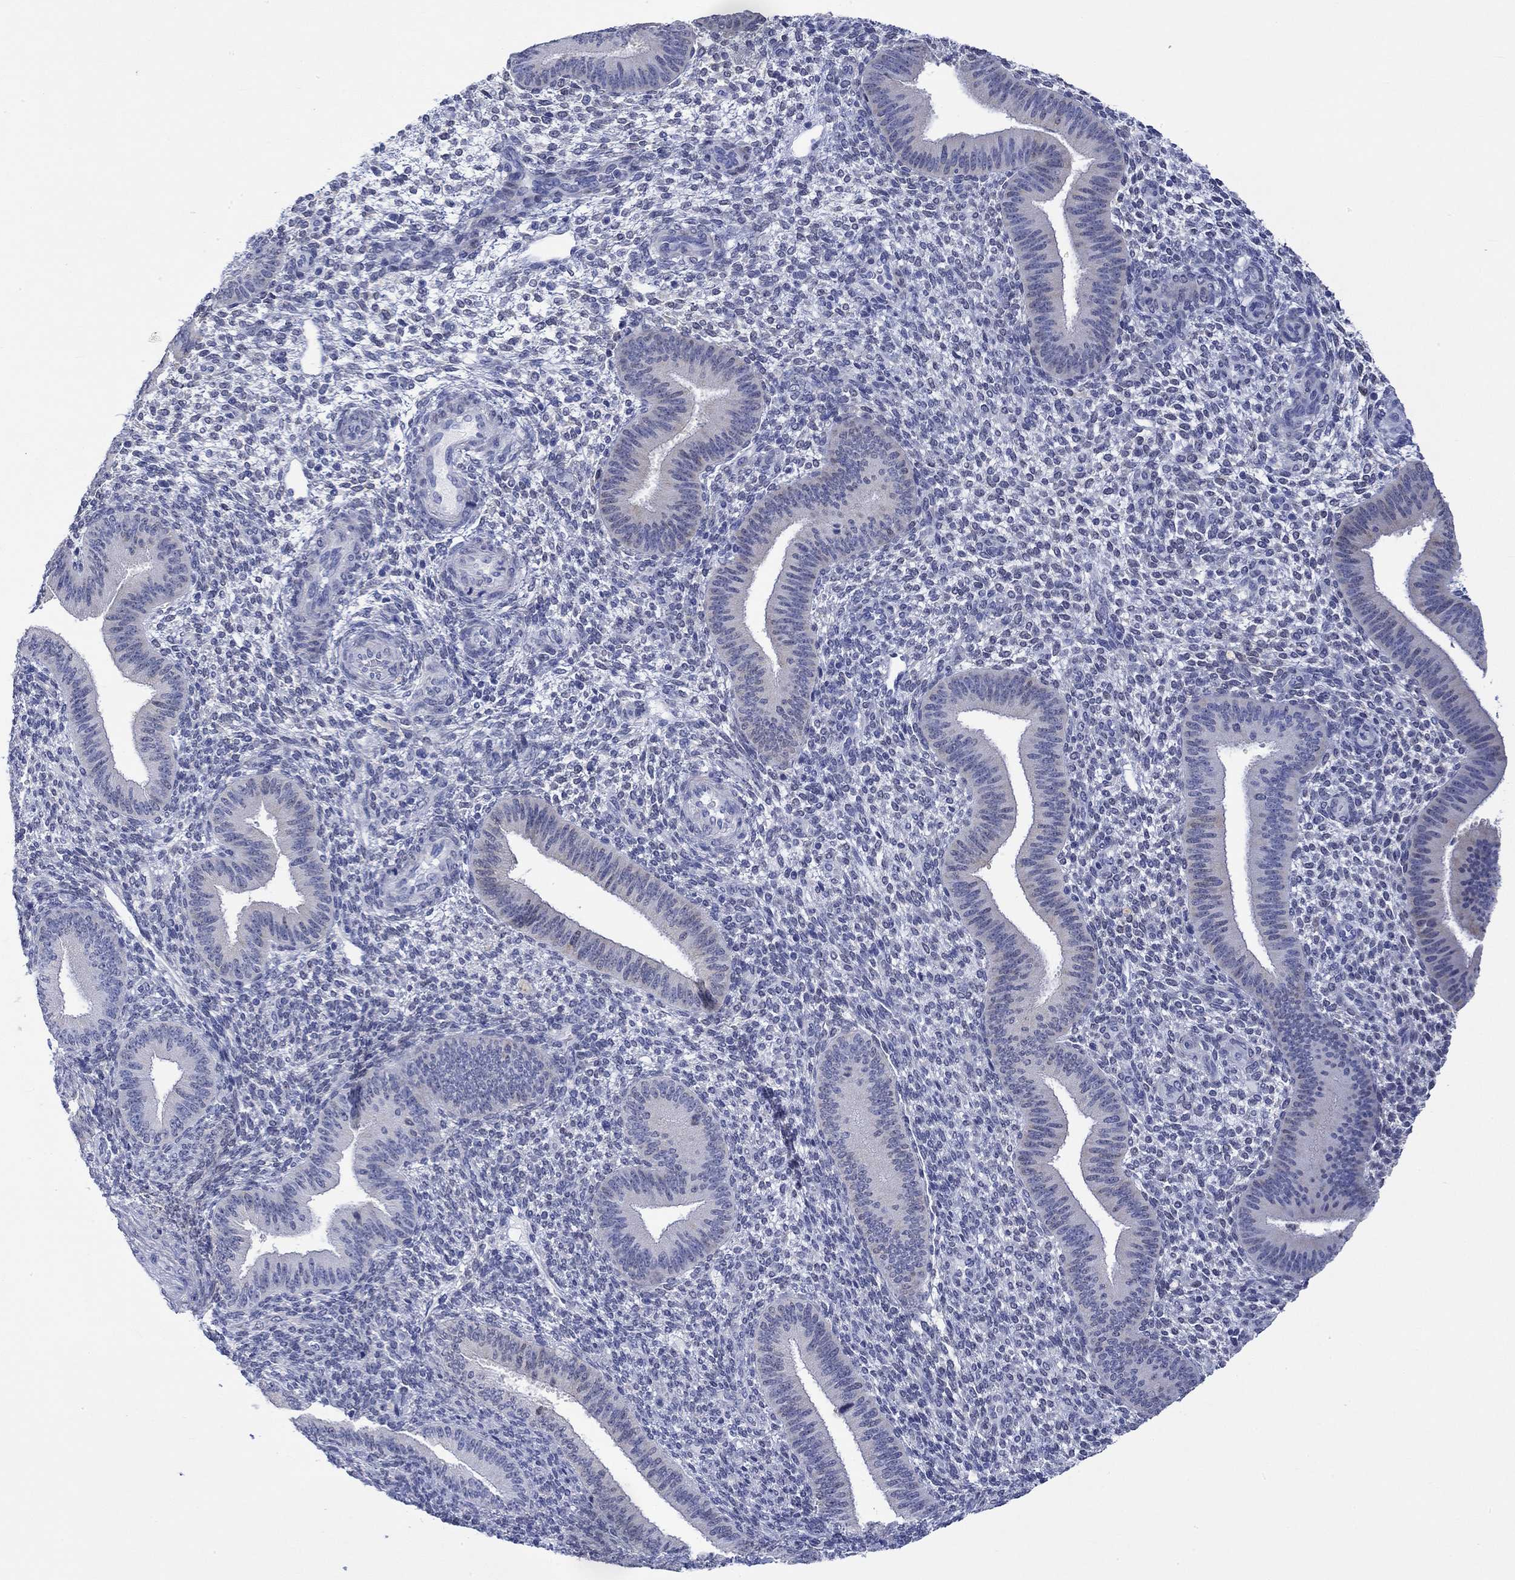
{"staining": {"intensity": "negative", "quantity": "none", "location": "none"}, "tissue": "endometrium", "cell_type": "Cells in endometrial stroma", "image_type": "normal", "snomed": [{"axis": "morphology", "description": "Normal tissue, NOS"}, {"axis": "topography", "description": "Endometrium"}], "caption": "High magnification brightfield microscopy of normal endometrium stained with DAB (3,3'-diaminobenzidine) (brown) and counterstained with hematoxylin (blue): cells in endometrial stroma show no significant positivity.", "gene": "MSI1", "patient": {"sex": "female", "age": 39}}